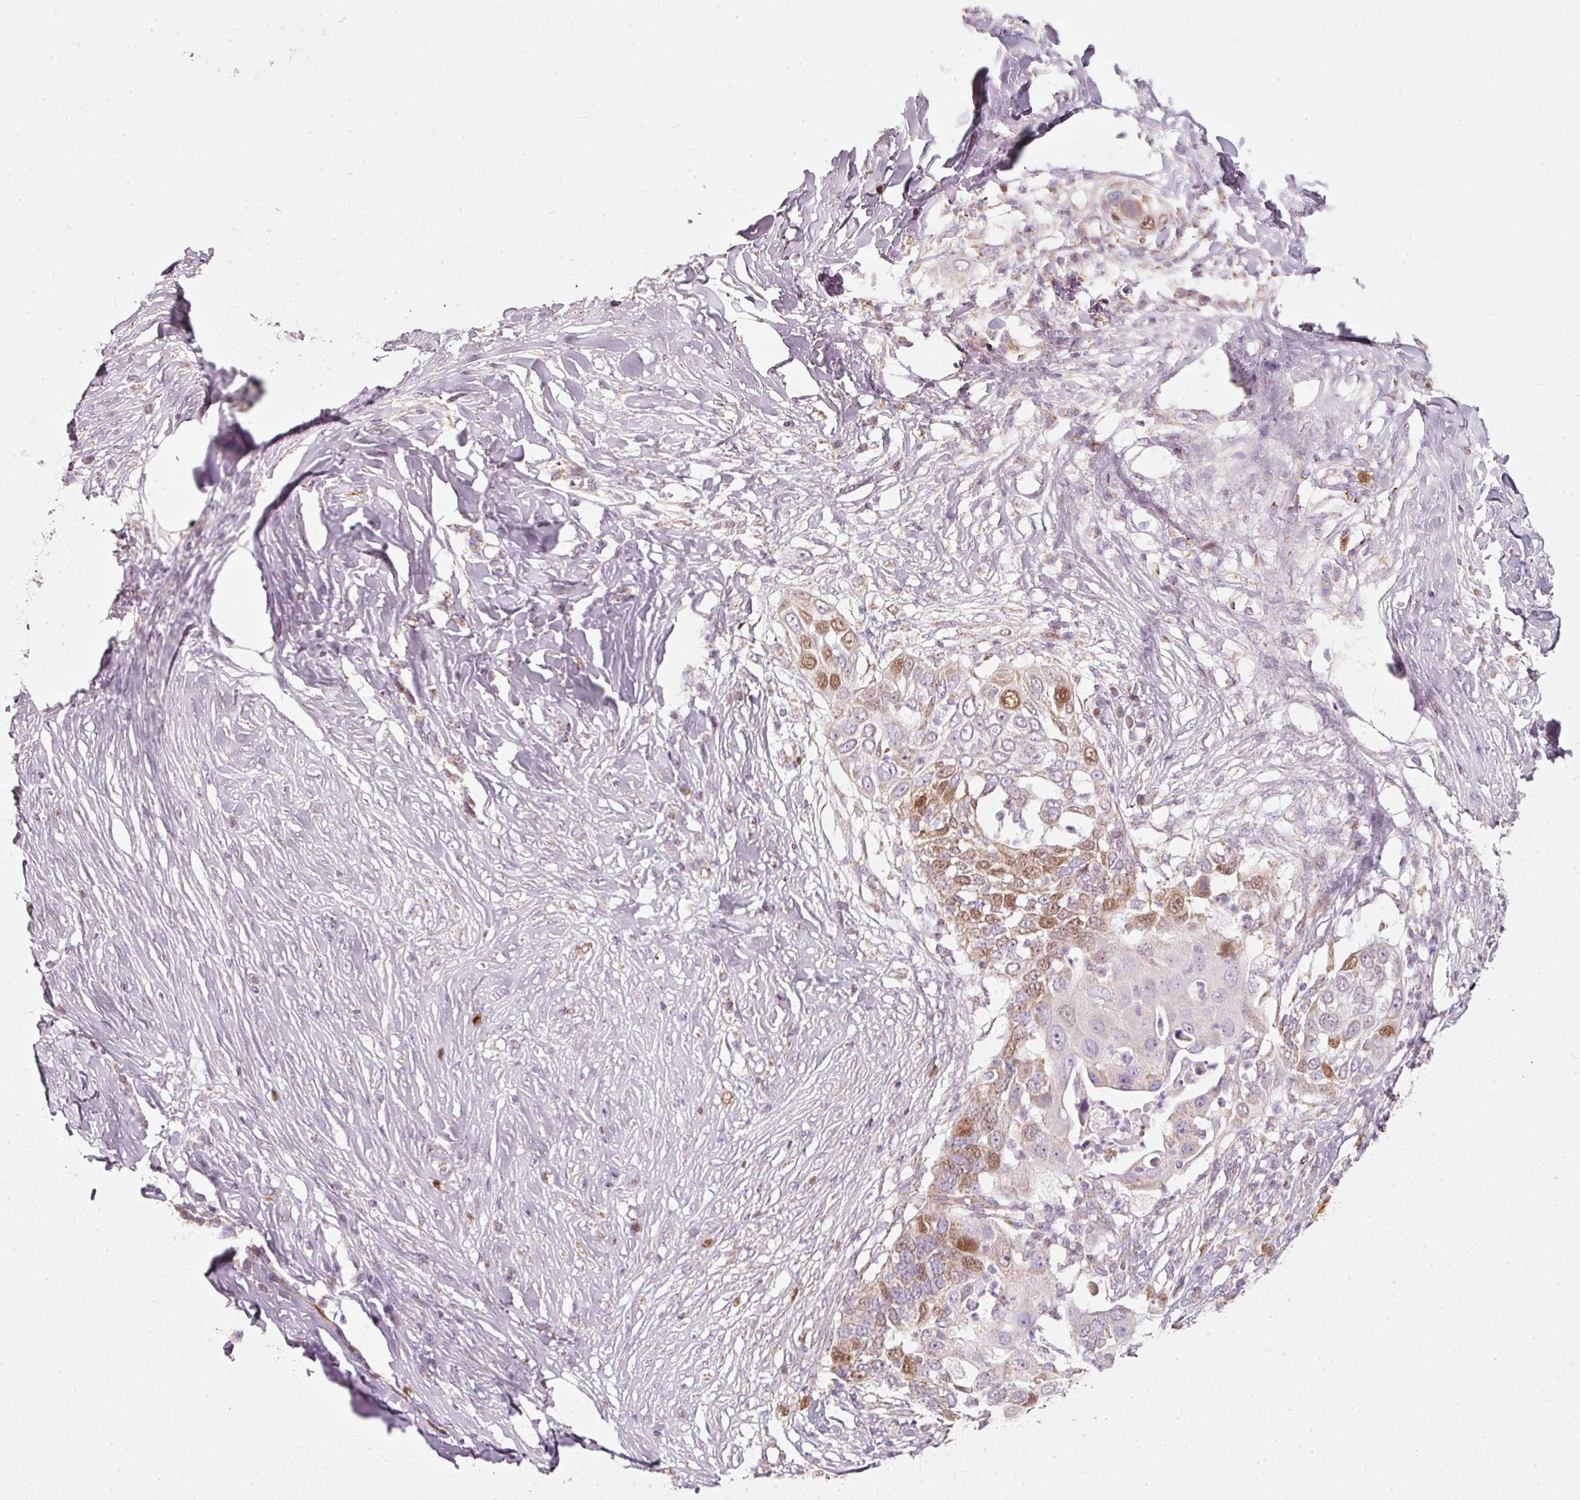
{"staining": {"intensity": "moderate", "quantity": "25%-75%", "location": "nuclear"}, "tissue": "skin cancer", "cell_type": "Tumor cells", "image_type": "cancer", "snomed": [{"axis": "morphology", "description": "Squamous cell carcinoma, NOS"}, {"axis": "topography", "description": "Skin"}], "caption": "The photomicrograph demonstrates staining of skin squamous cell carcinoma, revealing moderate nuclear protein expression (brown color) within tumor cells. (Brightfield microscopy of DAB IHC at high magnification).", "gene": "DUT", "patient": {"sex": "female", "age": 44}}